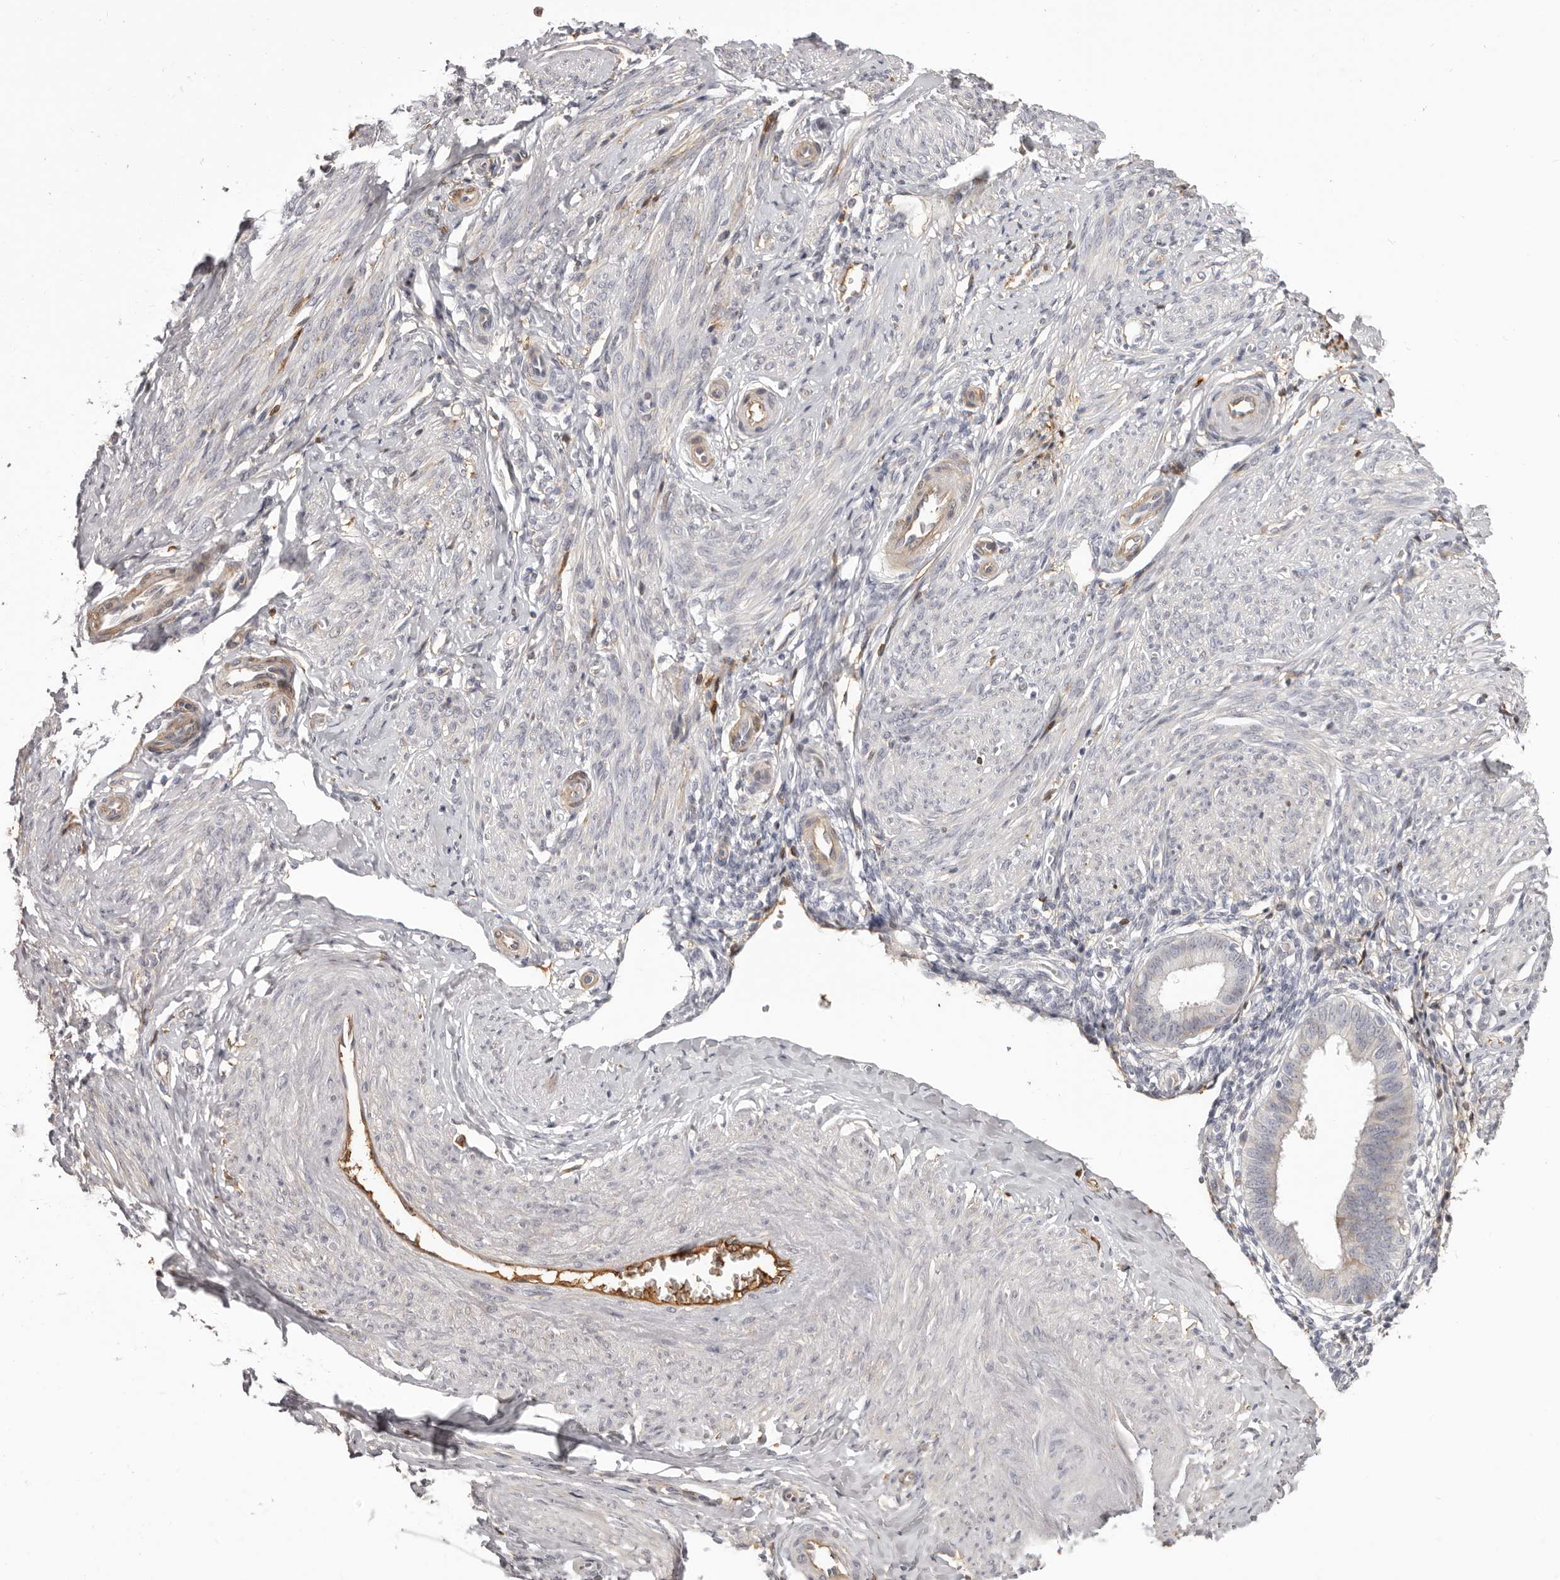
{"staining": {"intensity": "weak", "quantity": "<25%", "location": "cytoplasmic/membranous"}, "tissue": "endometrium", "cell_type": "Cells in endometrial stroma", "image_type": "normal", "snomed": [{"axis": "morphology", "description": "Normal tissue, NOS"}, {"axis": "topography", "description": "Uterus"}, {"axis": "topography", "description": "Endometrium"}], "caption": "This is an IHC micrograph of unremarkable human endometrium. There is no positivity in cells in endometrial stroma.", "gene": "OTUD3", "patient": {"sex": "female", "age": 48}}